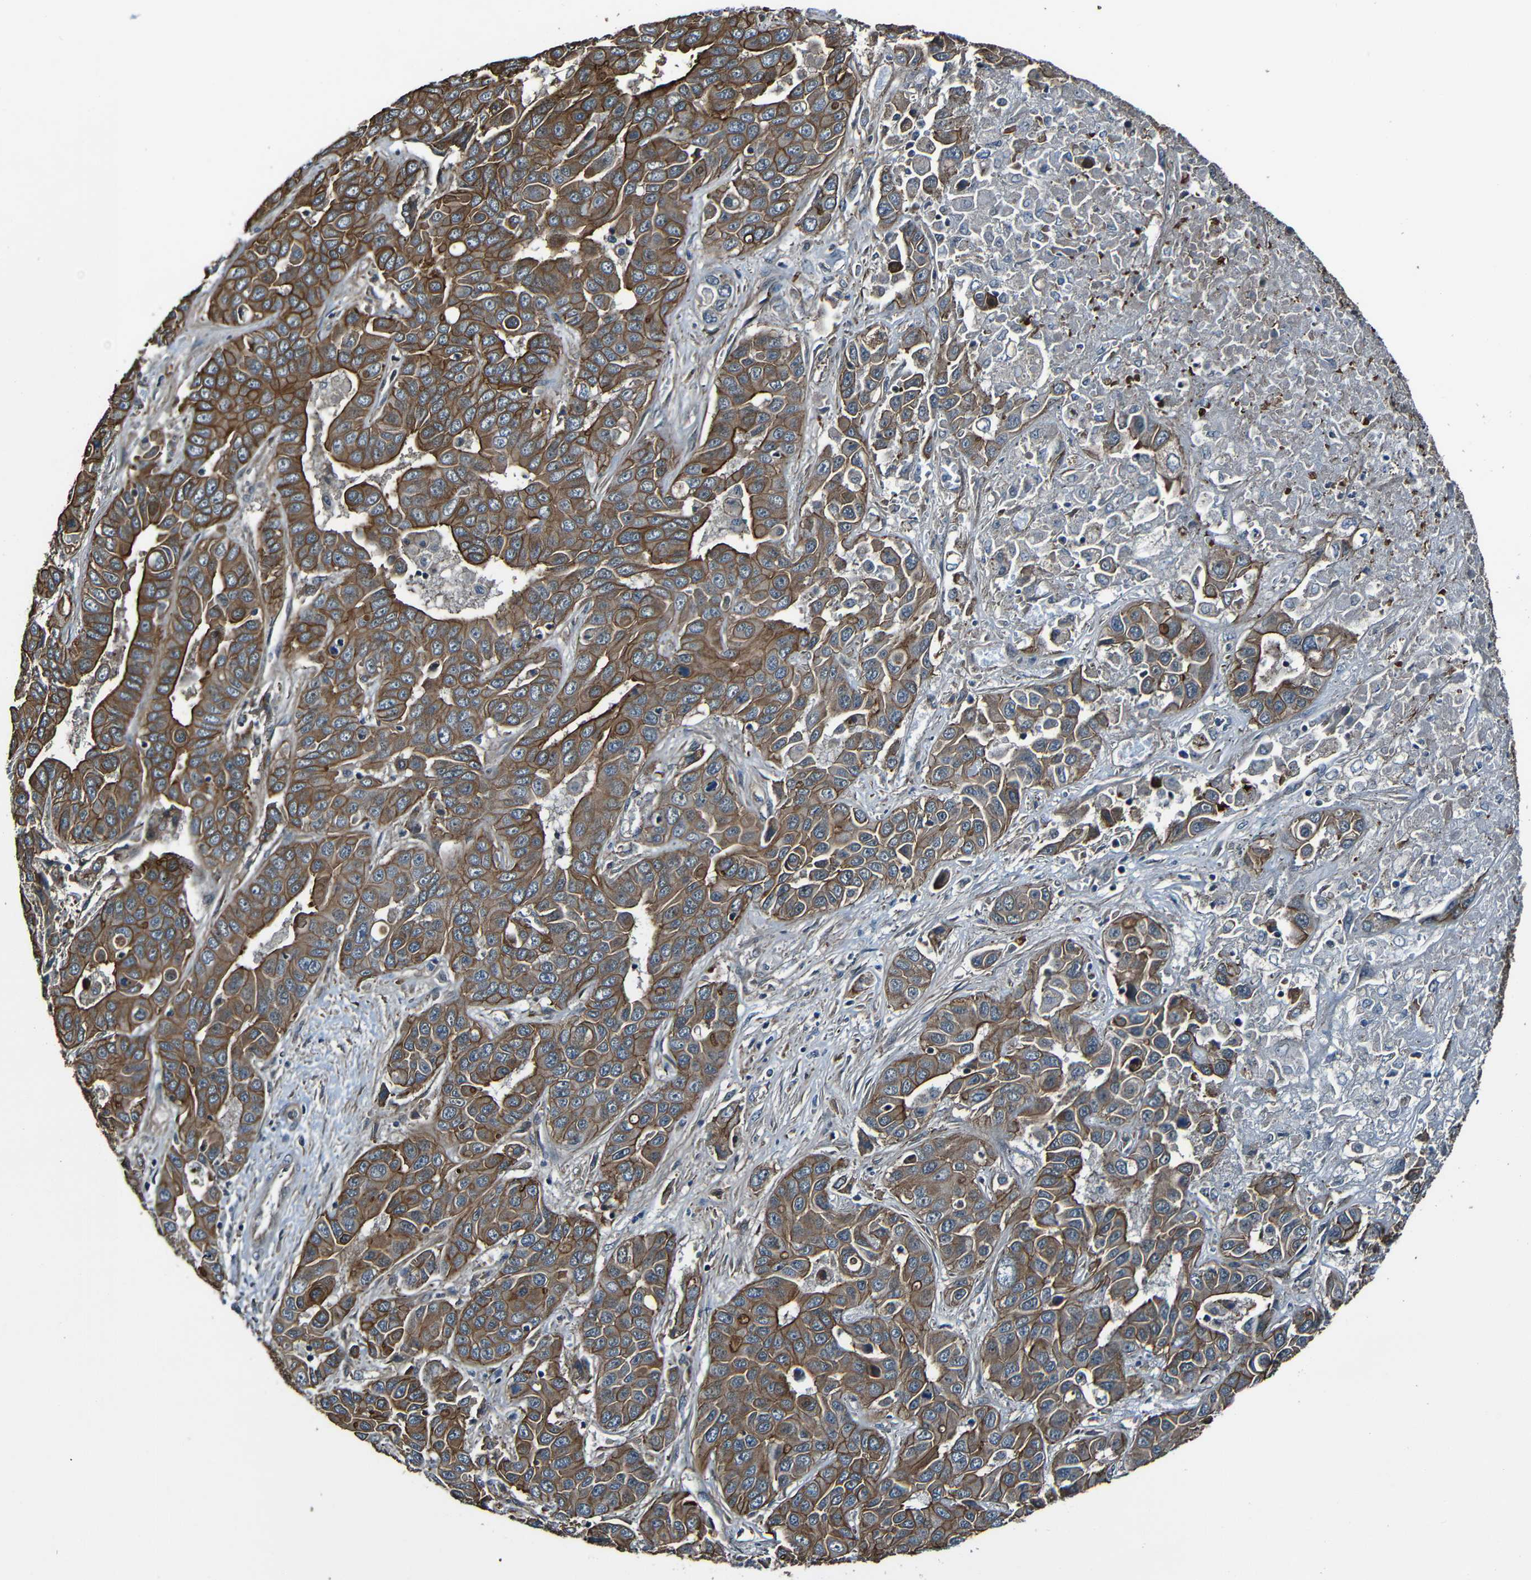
{"staining": {"intensity": "moderate", "quantity": ">75%", "location": "cytoplasmic/membranous"}, "tissue": "liver cancer", "cell_type": "Tumor cells", "image_type": "cancer", "snomed": [{"axis": "morphology", "description": "Cholangiocarcinoma"}, {"axis": "topography", "description": "Liver"}], "caption": "Moderate cytoplasmic/membranous staining is identified in about >75% of tumor cells in liver cancer (cholangiocarcinoma).", "gene": "LGR5", "patient": {"sex": "female", "age": 52}}